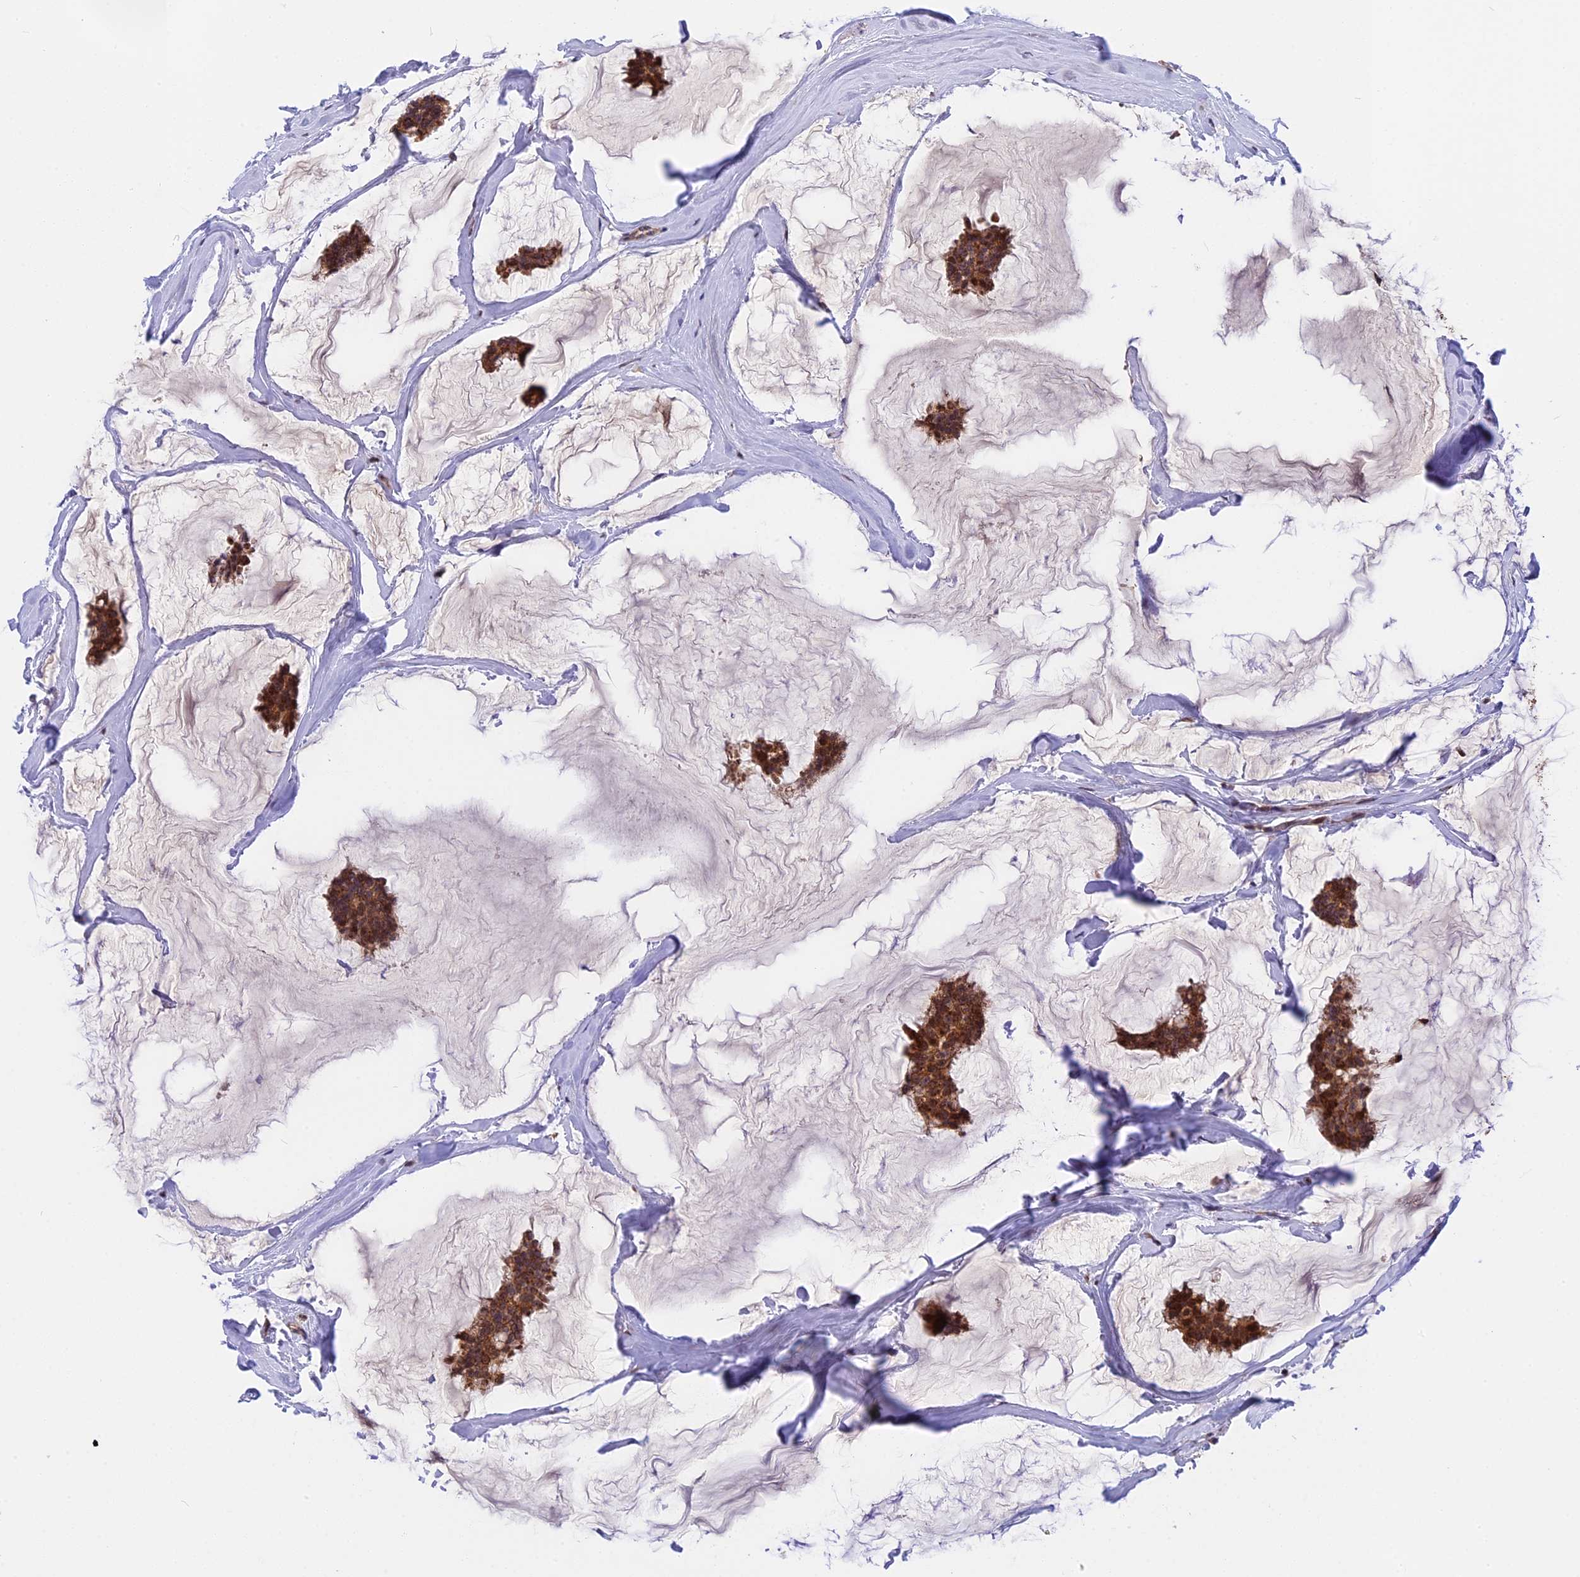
{"staining": {"intensity": "strong", "quantity": ">75%", "location": "cytoplasmic/membranous"}, "tissue": "breast cancer", "cell_type": "Tumor cells", "image_type": "cancer", "snomed": [{"axis": "morphology", "description": "Duct carcinoma"}, {"axis": "topography", "description": "Breast"}], "caption": "This image displays breast invasive ductal carcinoma stained with IHC to label a protein in brown. The cytoplasmic/membranous of tumor cells show strong positivity for the protein. Nuclei are counter-stained blue.", "gene": "RERGL", "patient": {"sex": "female", "age": 93}}